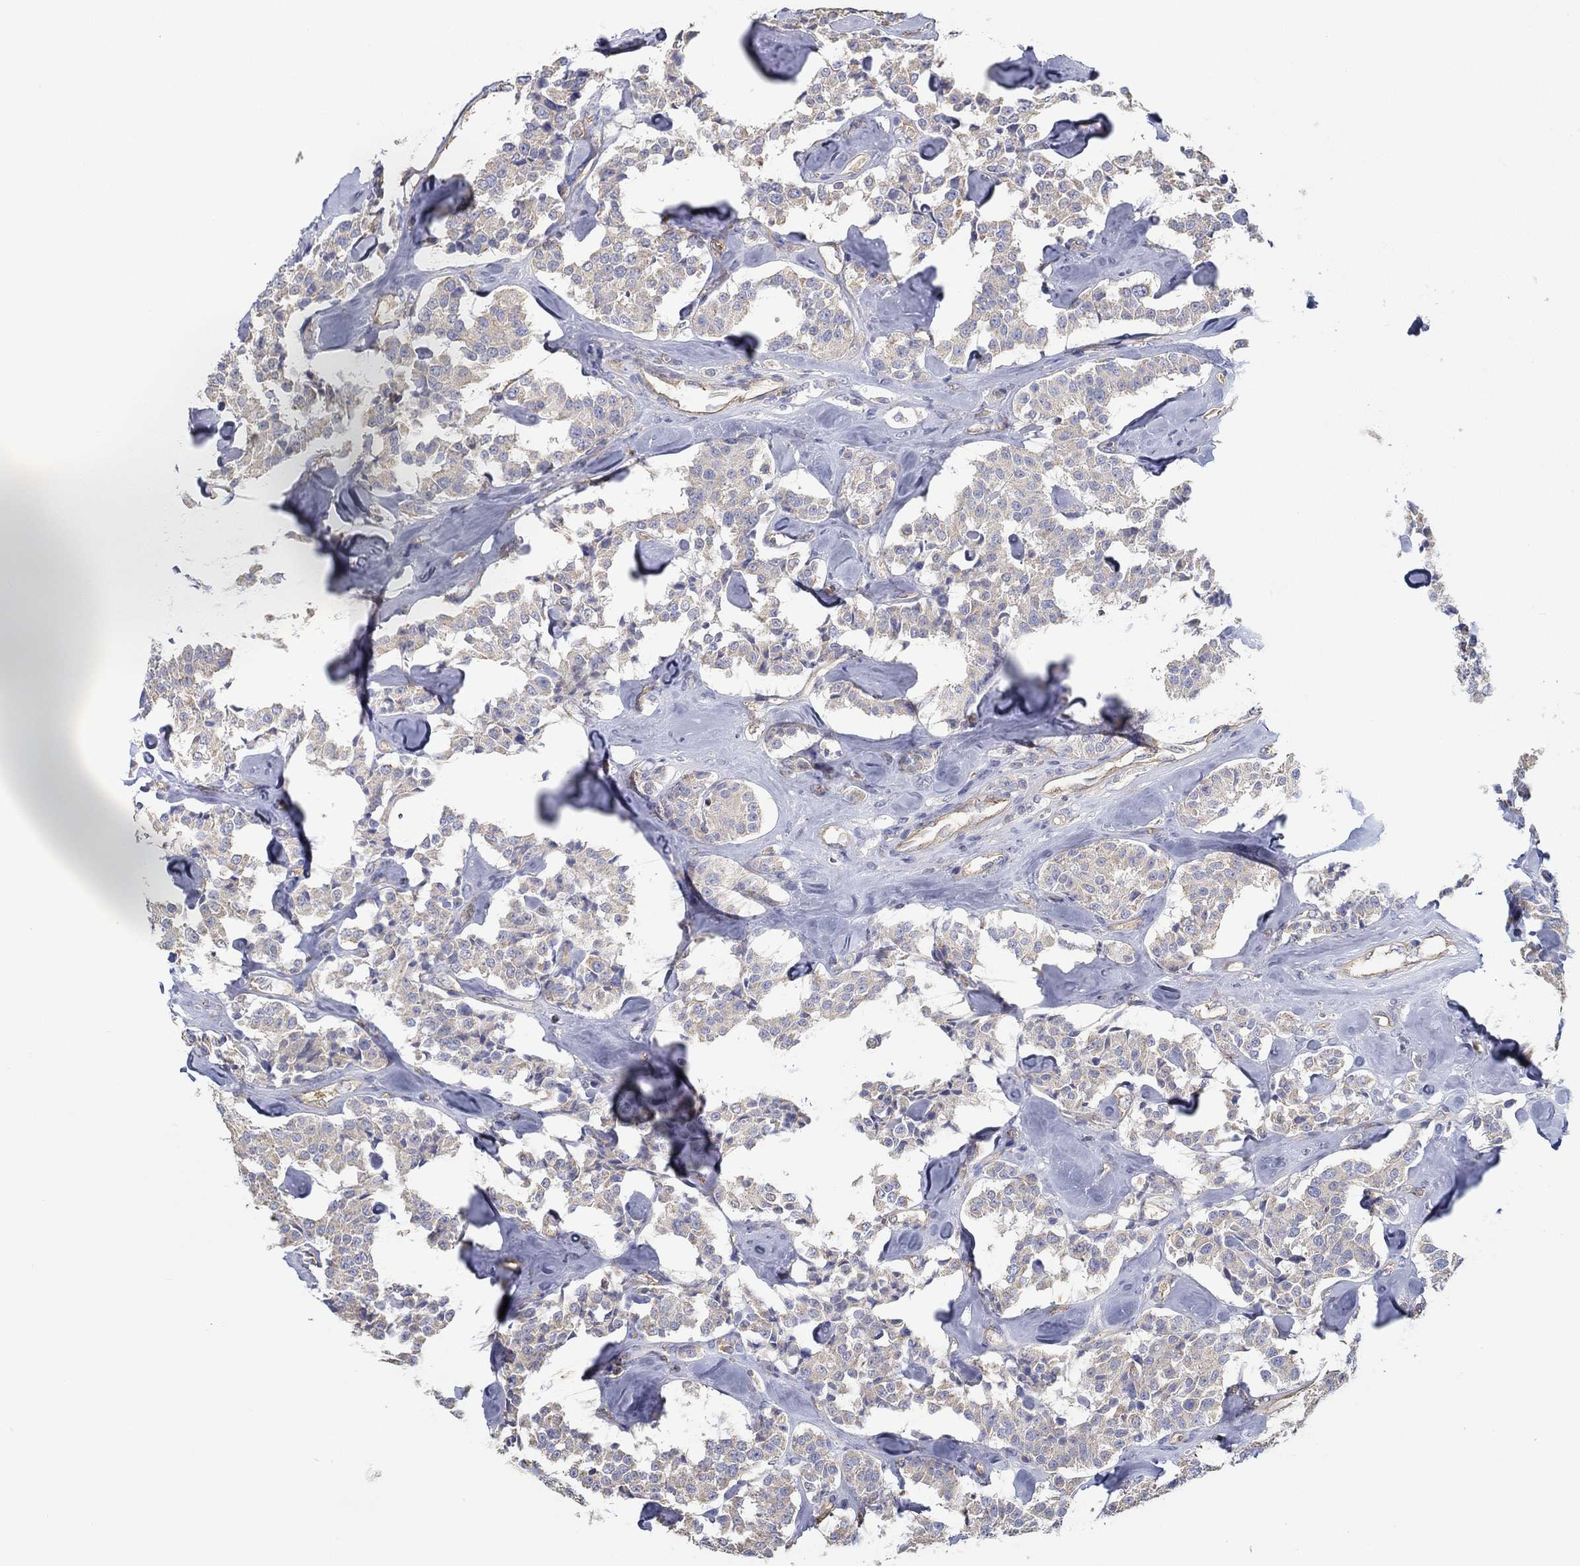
{"staining": {"intensity": "weak", "quantity": "25%-75%", "location": "cytoplasmic/membranous"}, "tissue": "carcinoid", "cell_type": "Tumor cells", "image_type": "cancer", "snomed": [{"axis": "morphology", "description": "Carcinoid, malignant, NOS"}, {"axis": "topography", "description": "Pancreas"}], "caption": "A high-resolution photomicrograph shows immunohistochemistry staining of carcinoid, which reveals weak cytoplasmic/membranous expression in about 25%-75% of tumor cells.", "gene": "BBOF1", "patient": {"sex": "male", "age": 41}}